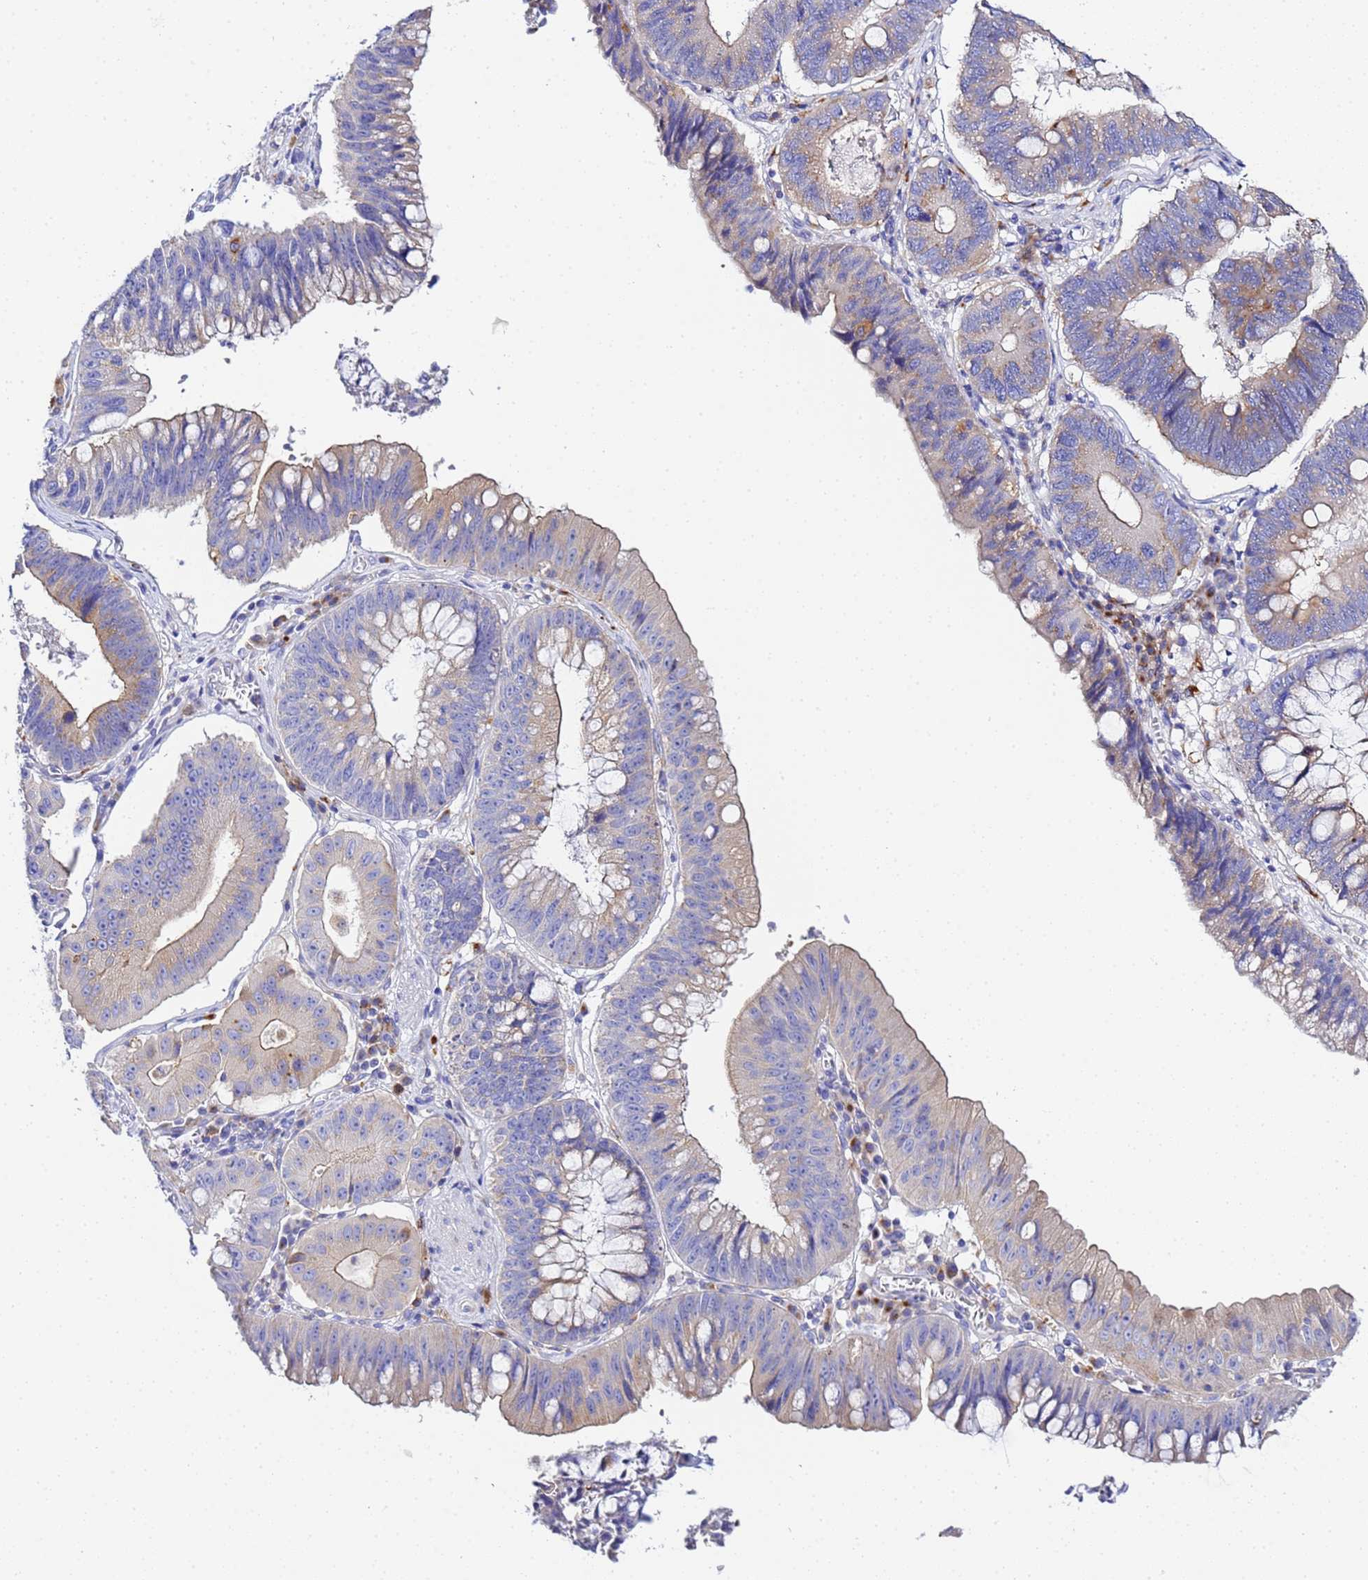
{"staining": {"intensity": "weak", "quantity": "25%-75%", "location": "cytoplasmic/membranous"}, "tissue": "stomach cancer", "cell_type": "Tumor cells", "image_type": "cancer", "snomed": [{"axis": "morphology", "description": "Adenocarcinoma, NOS"}, {"axis": "topography", "description": "Stomach"}], "caption": "IHC (DAB) staining of stomach cancer exhibits weak cytoplasmic/membranous protein staining in about 25%-75% of tumor cells.", "gene": "VTI1B", "patient": {"sex": "male", "age": 59}}